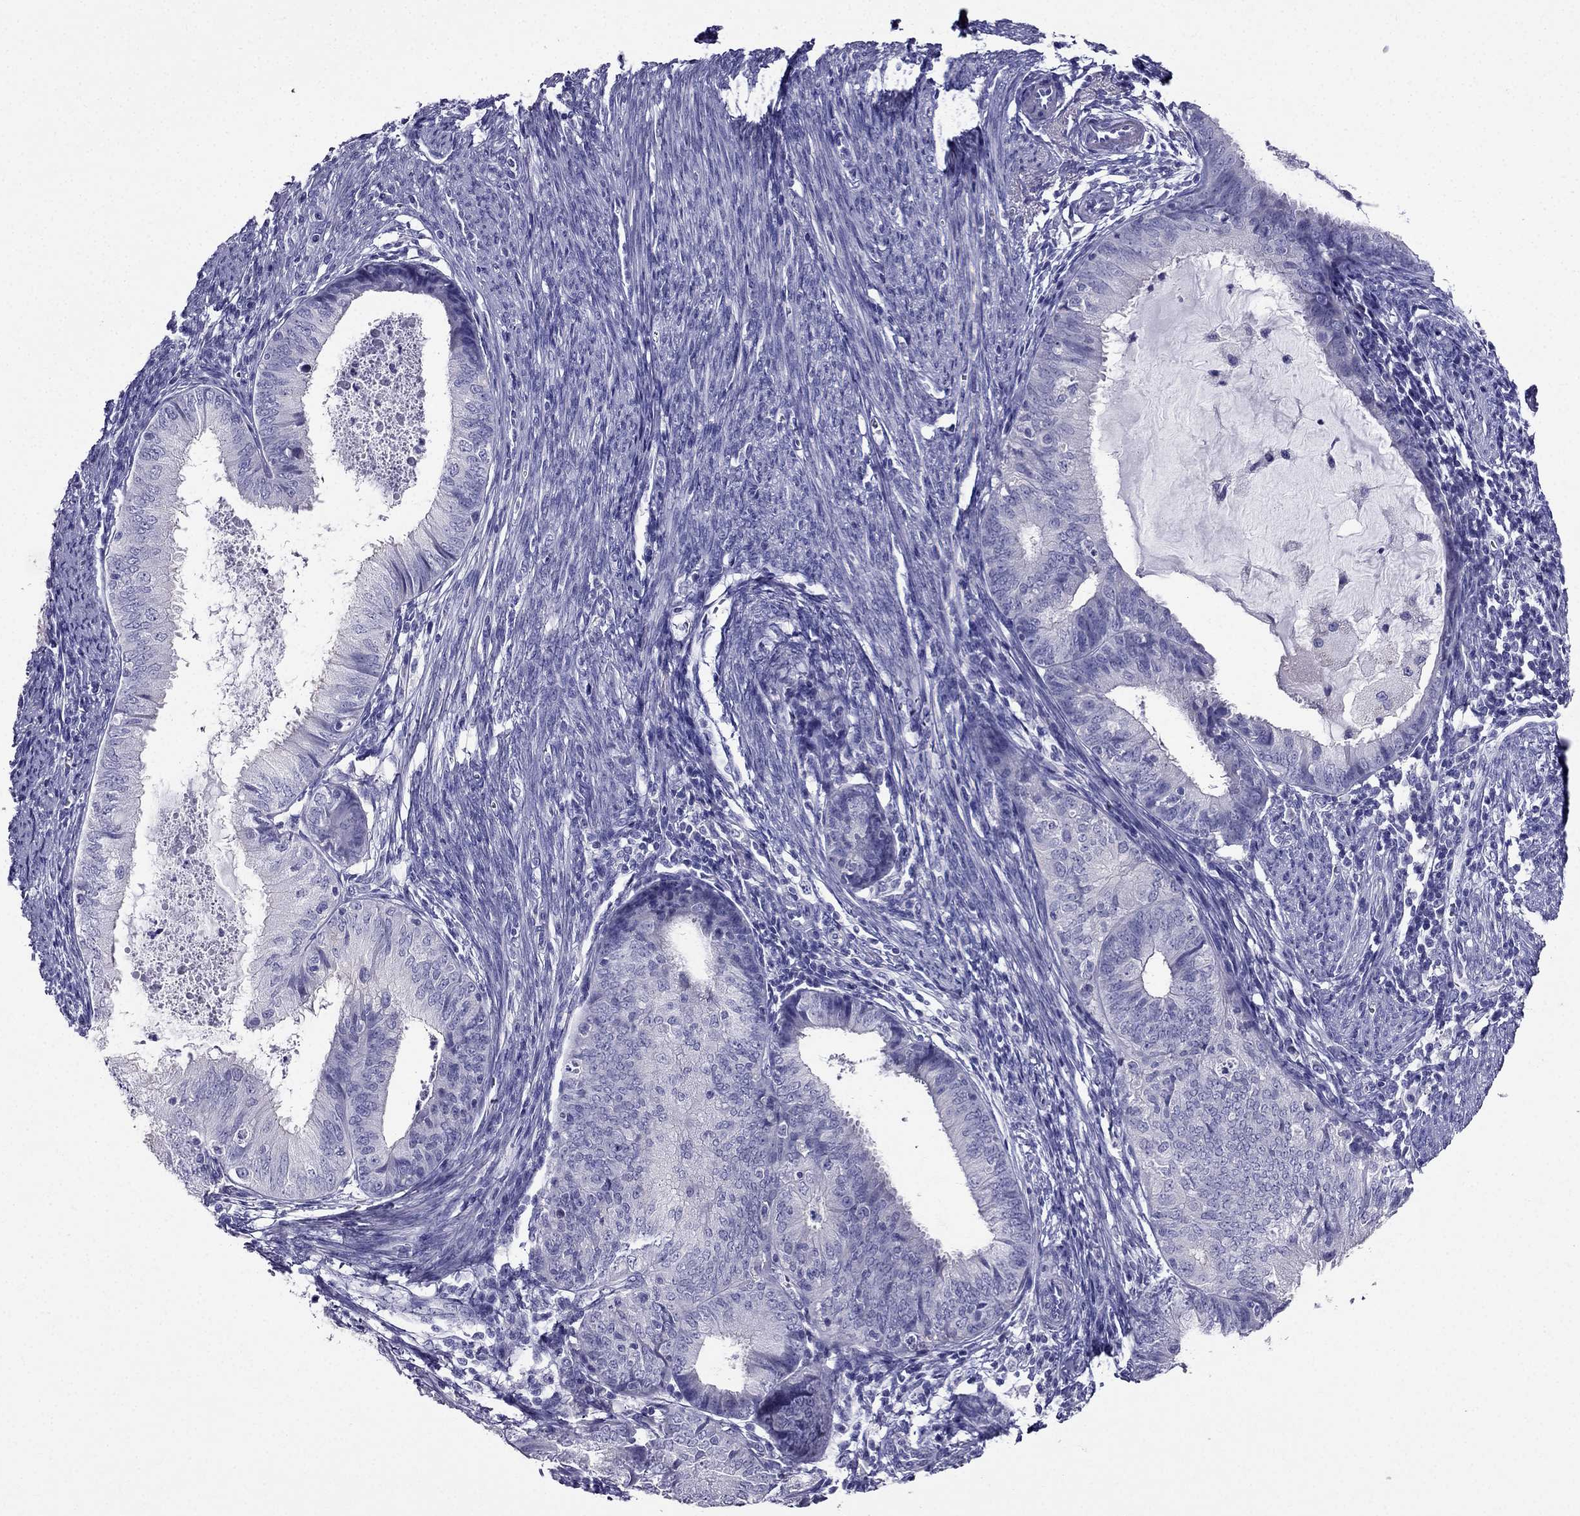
{"staining": {"intensity": "negative", "quantity": "none", "location": "none"}, "tissue": "endometrial cancer", "cell_type": "Tumor cells", "image_type": "cancer", "snomed": [{"axis": "morphology", "description": "Adenocarcinoma, NOS"}, {"axis": "topography", "description": "Endometrium"}], "caption": "An image of human endometrial cancer is negative for staining in tumor cells.", "gene": "ZNF541", "patient": {"sex": "female", "age": 57}}